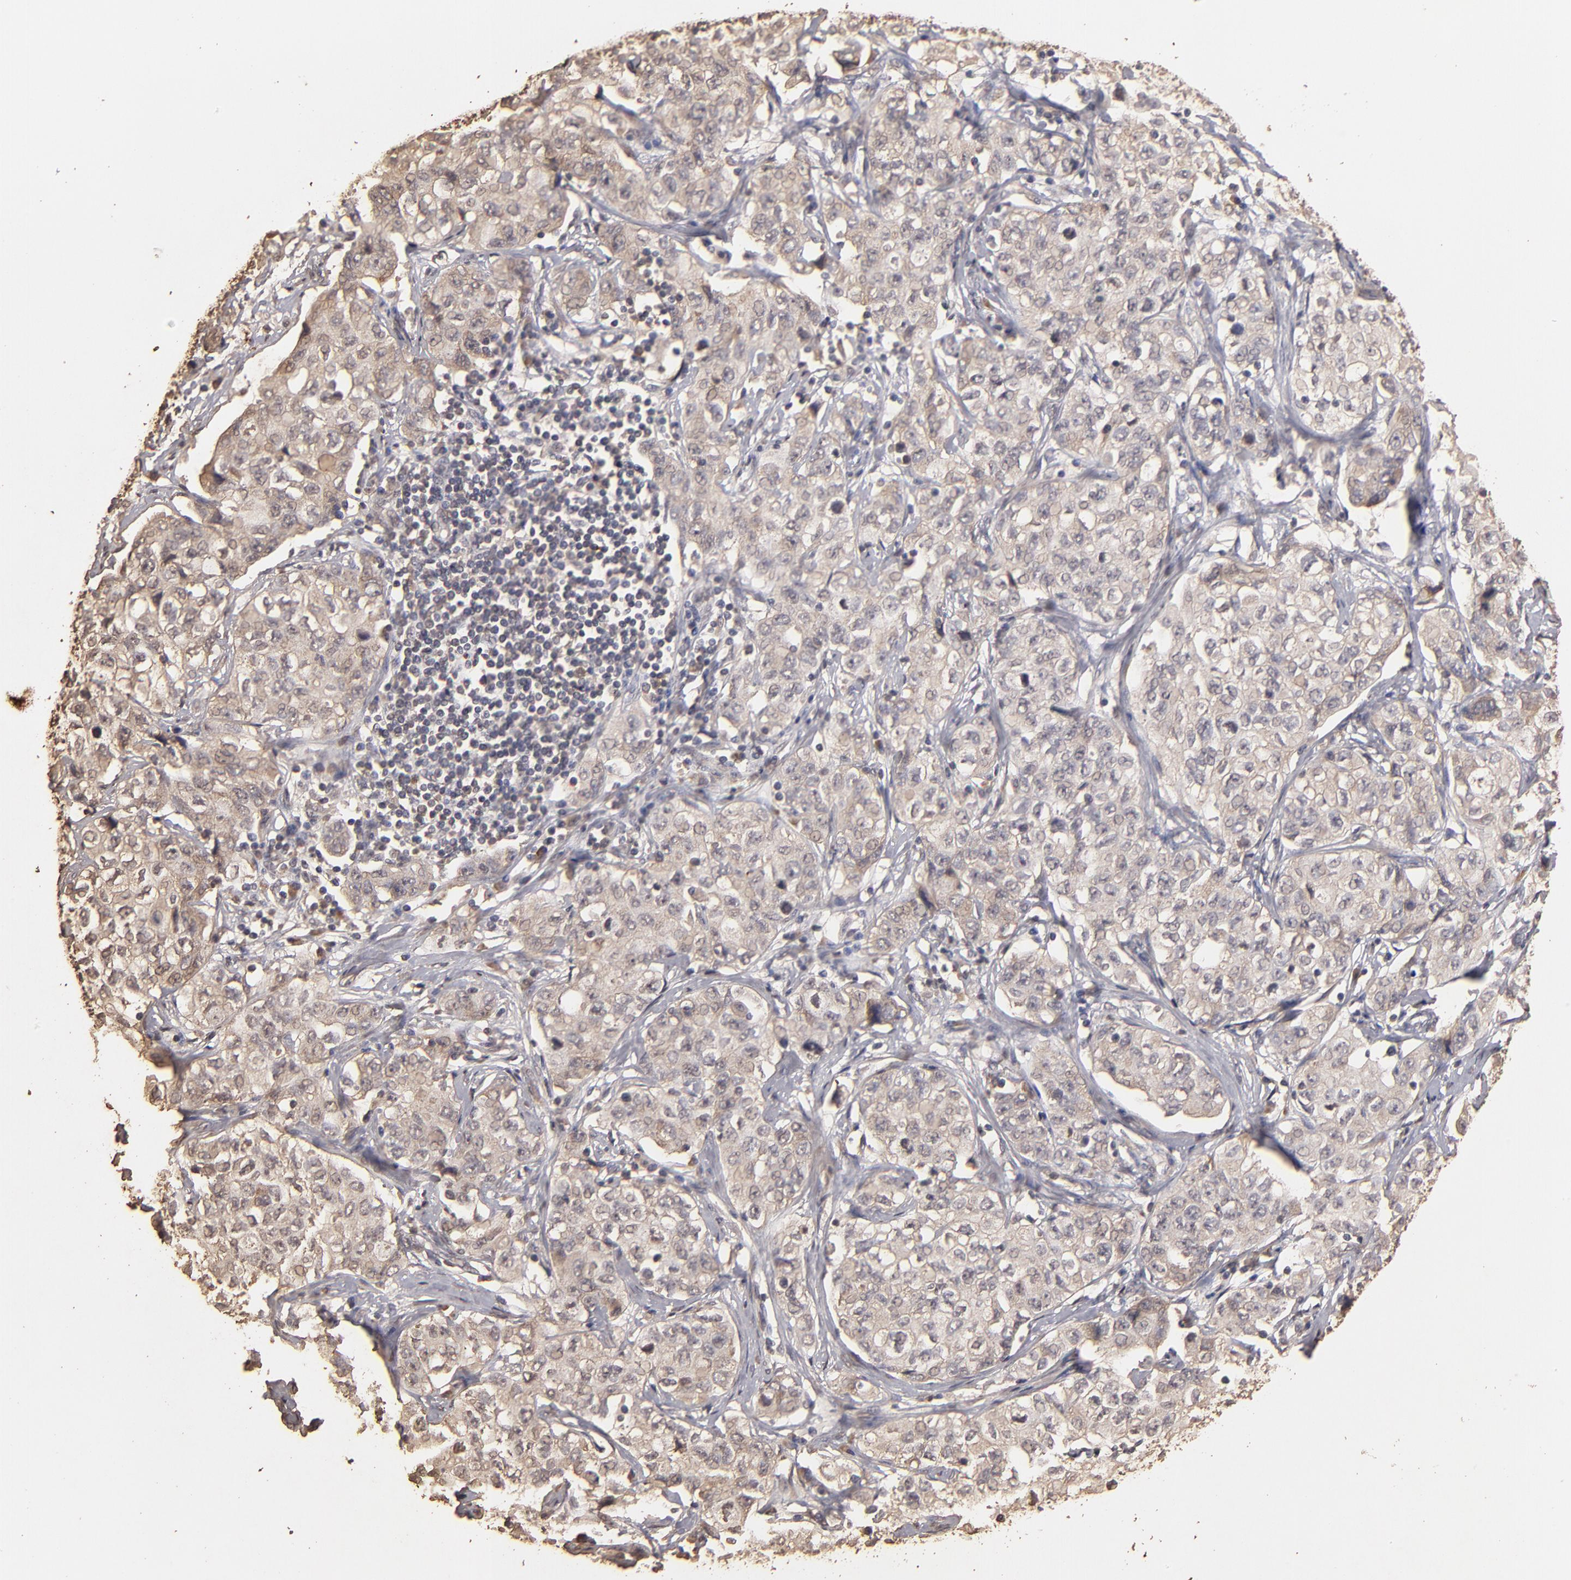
{"staining": {"intensity": "weak", "quantity": "25%-75%", "location": "cytoplasmic/membranous"}, "tissue": "stomach cancer", "cell_type": "Tumor cells", "image_type": "cancer", "snomed": [{"axis": "morphology", "description": "Adenocarcinoma, NOS"}, {"axis": "topography", "description": "Stomach"}], "caption": "A low amount of weak cytoplasmic/membranous staining is appreciated in approximately 25%-75% of tumor cells in adenocarcinoma (stomach) tissue. The protein of interest is stained brown, and the nuclei are stained in blue (DAB IHC with brightfield microscopy, high magnification).", "gene": "OPHN1", "patient": {"sex": "male", "age": 48}}